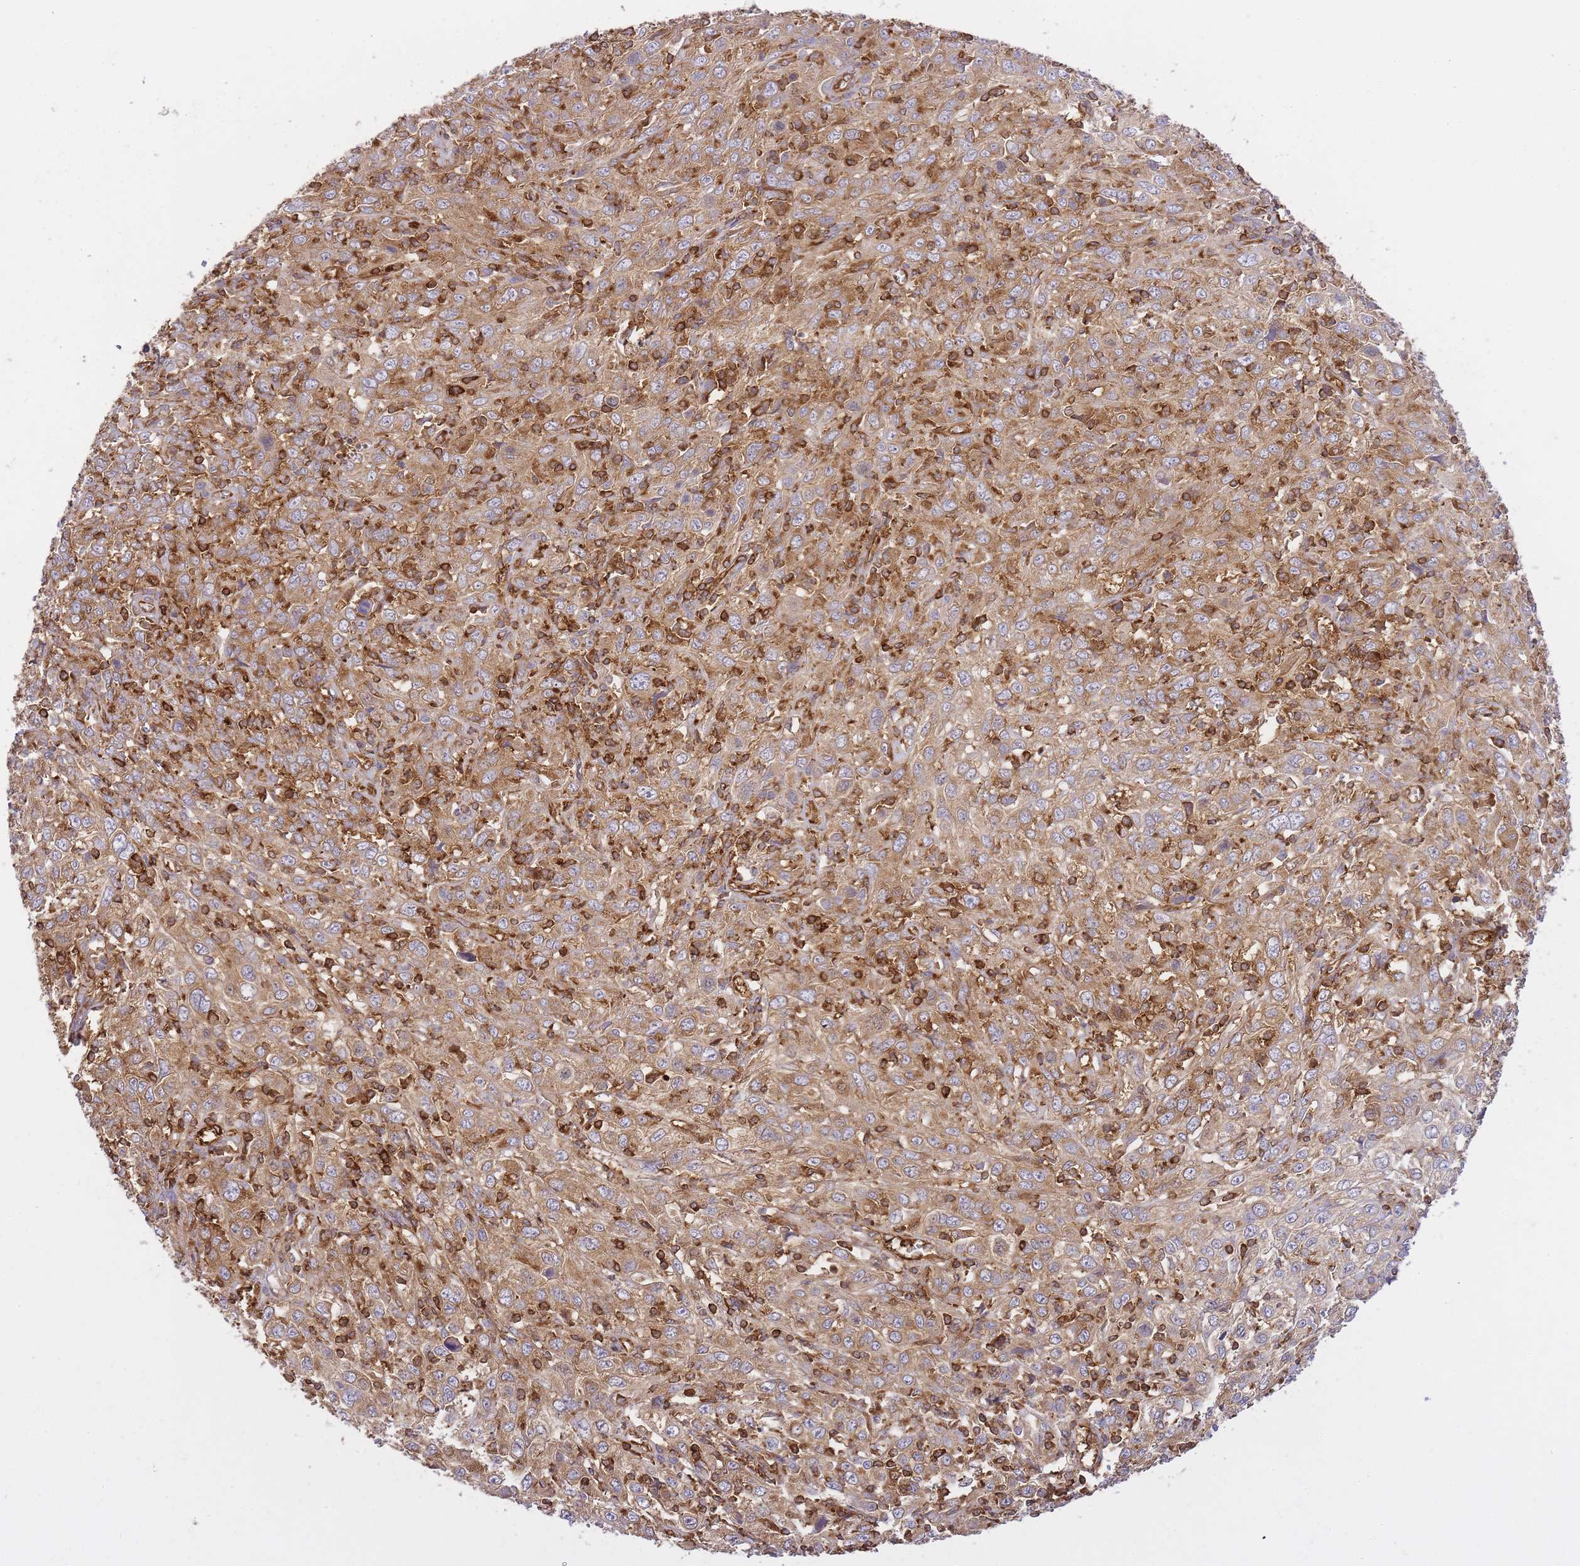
{"staining": {"intensity": "moderate", "quantity": ">75%", "location": "cytoplasmic/membranous"}, "tissue": "cervical cancer", "cell_type": "Tumor cells", "image_type": "cancer", "snomed": [{"axis": "morphology", "description": "Squamous cell carcinoma, NOS"}, {"axis": "topography", "description": "Cervix"}], "caption": "Immunohistochemical staining of cervical cancer shows moderate cytoplasmic/membranous protein positivity in approximately >75% of tumor cells. (brown staining indicates protein expression, while blue staining denotes nuclei).", "gene": "MSN", "patient": {"sex": "female", "age": 46}}